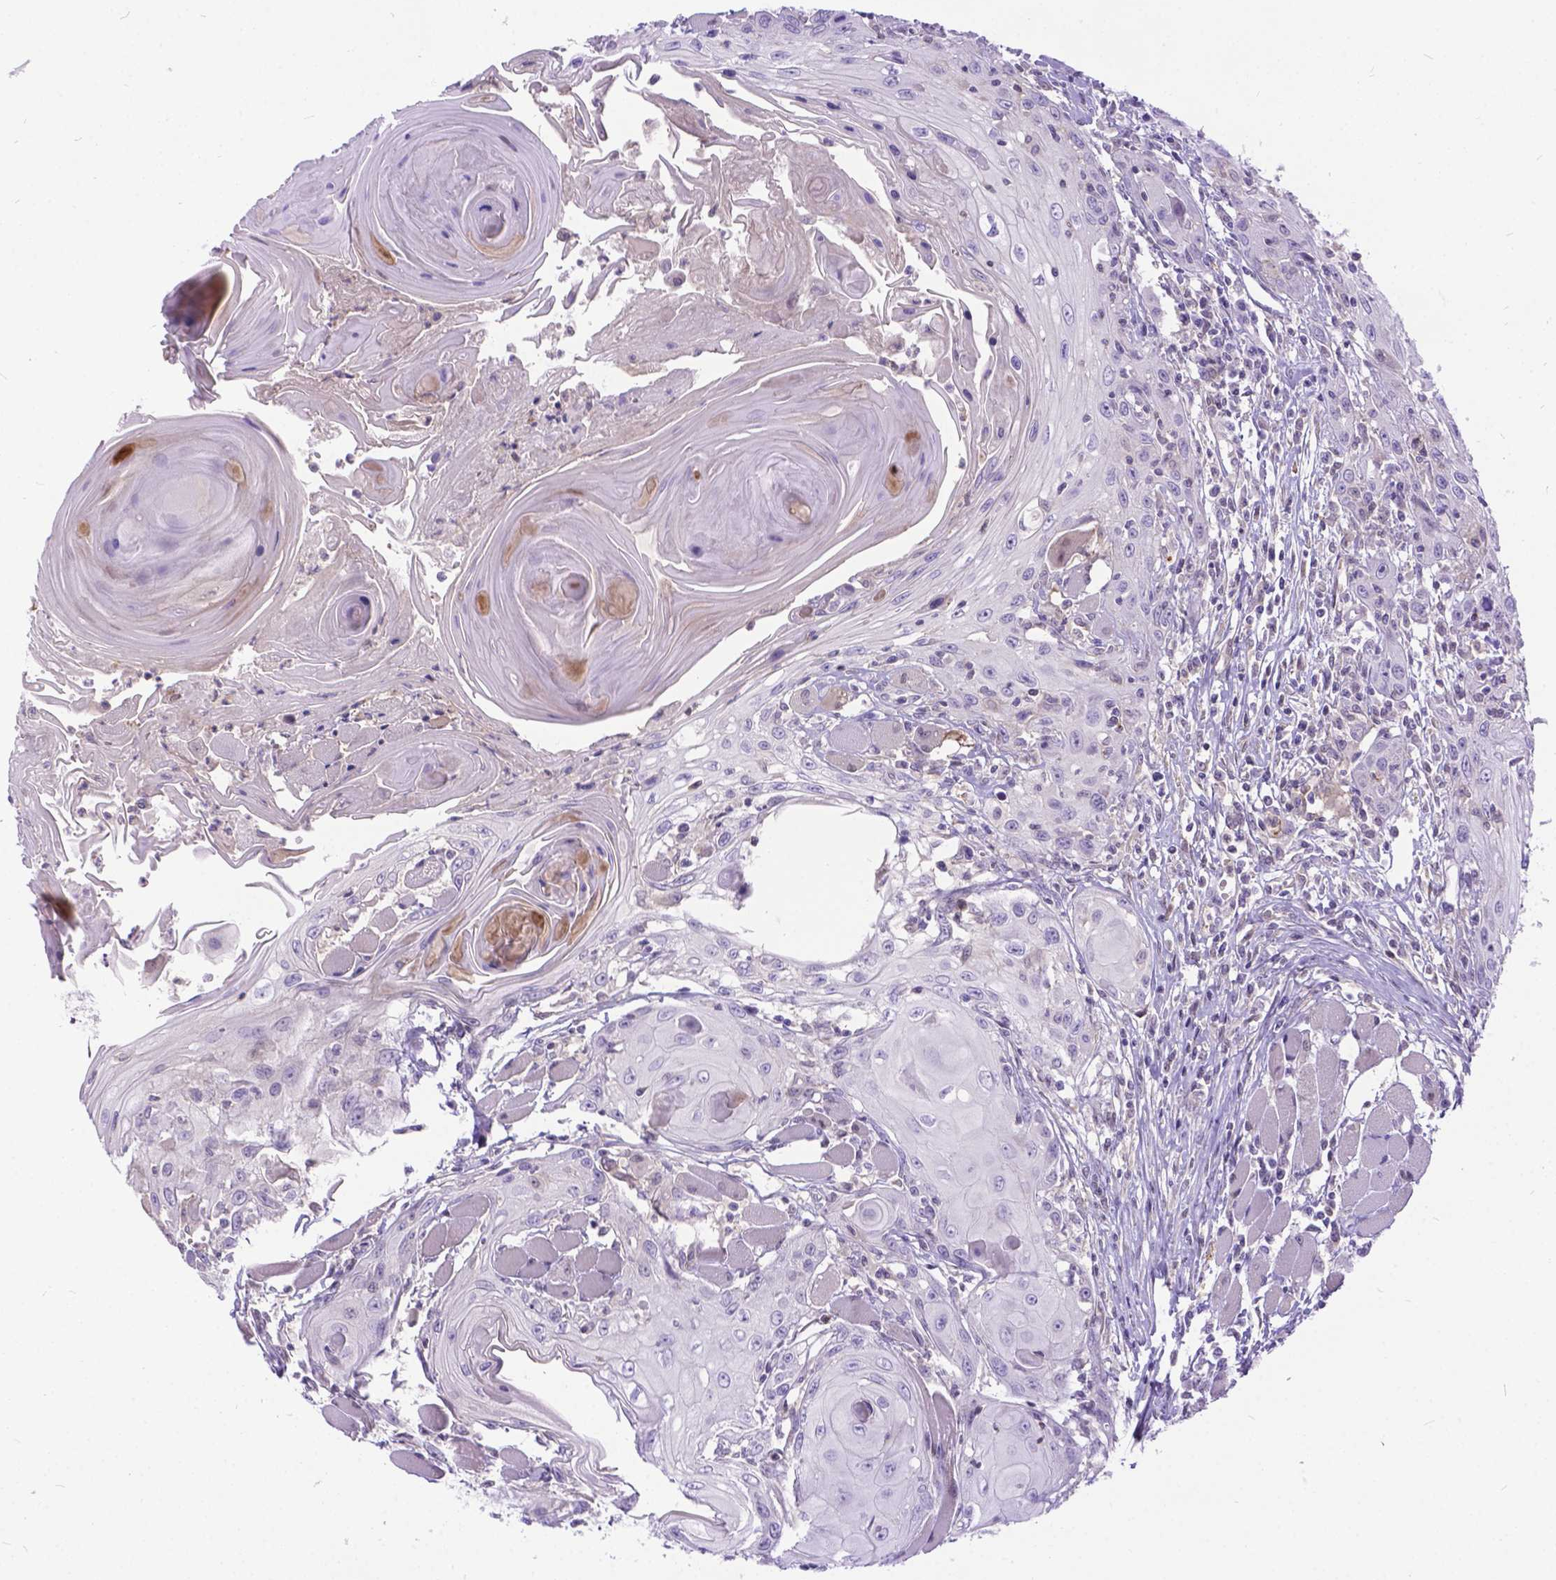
{"staining": {"intensity": "negative", "quantity": "none", "location": "none"}, "tissue": "head and neck cancer", "cell_type": "Tumor cells", "image_type": "cancer", "snomed": [{"axis": "morphology", "description": "Squamous cell carcinoma, NOS"}, {"axis": "topography", "description": "Head-Neck"}], "caption": "Immunohistochemical staining of head and neck cancer (squamous cell carcinoma) displays no significant expression in tumor cells.", "gene": "TMEM169", "patient": {"sex": "female", "age": 80}}